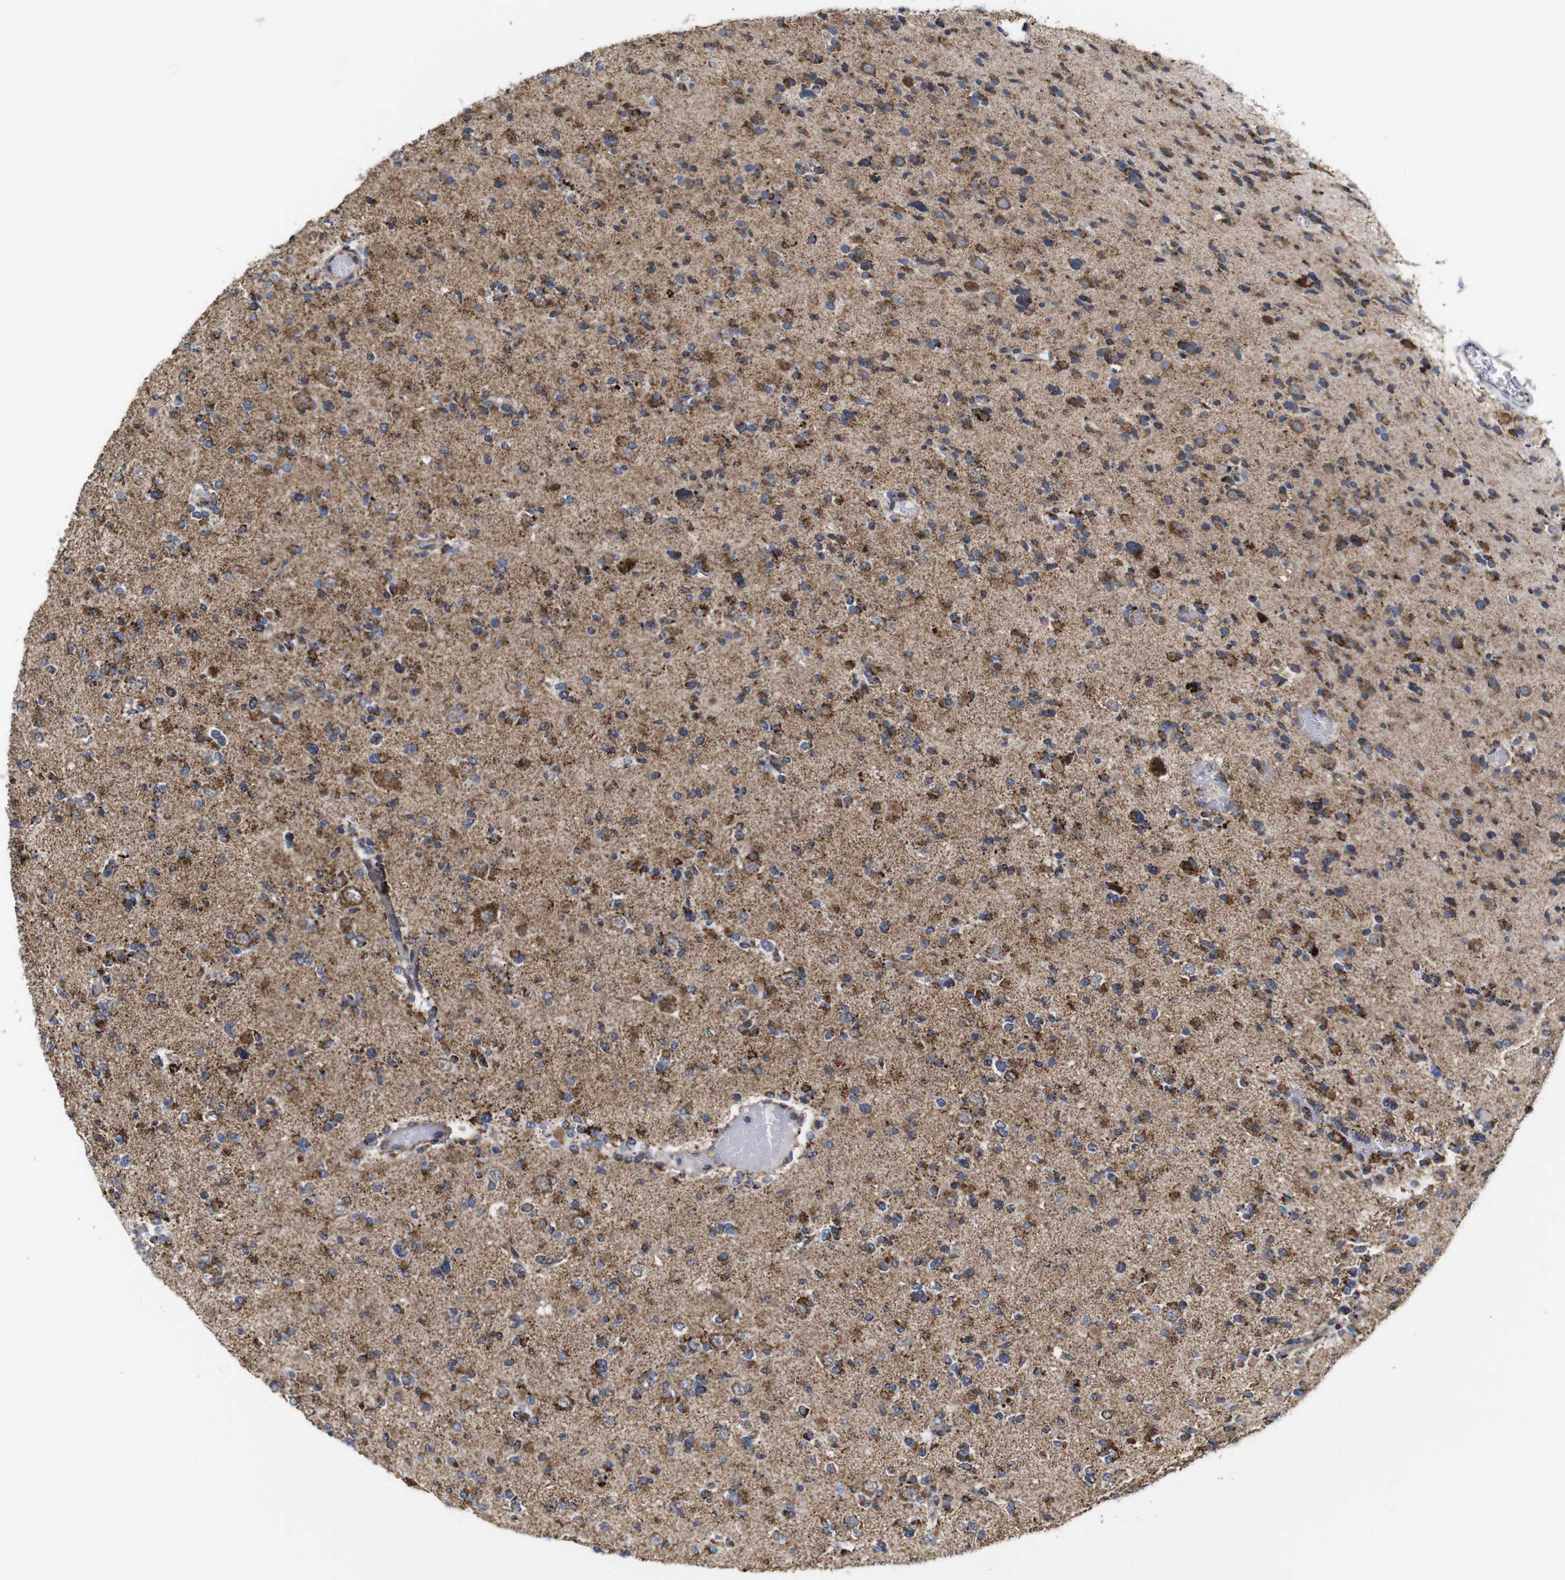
{"staining": {"intensity": "moderate", "quantity": ">75%", "location": "cytoplasmic/membranous"}, "tissue": "glioma", "cell_type": "Tumor cells", "image_type": "cancer", "snomed": [{"axis": "morphology", "description": "Glioma, malignant, Low grade"}, {"axis": "topography", "description": "Brain"}], "caption": "Immunohistochemistry (IHC) photomicrograph of glioma stained for a protein (brown), which demonstrates medium levels of moderate cytoplasmic/membranous expression in about >75% of tumor cells.", "gene": "C17orf80", "patient": {"sex": "female", "age": 22}}